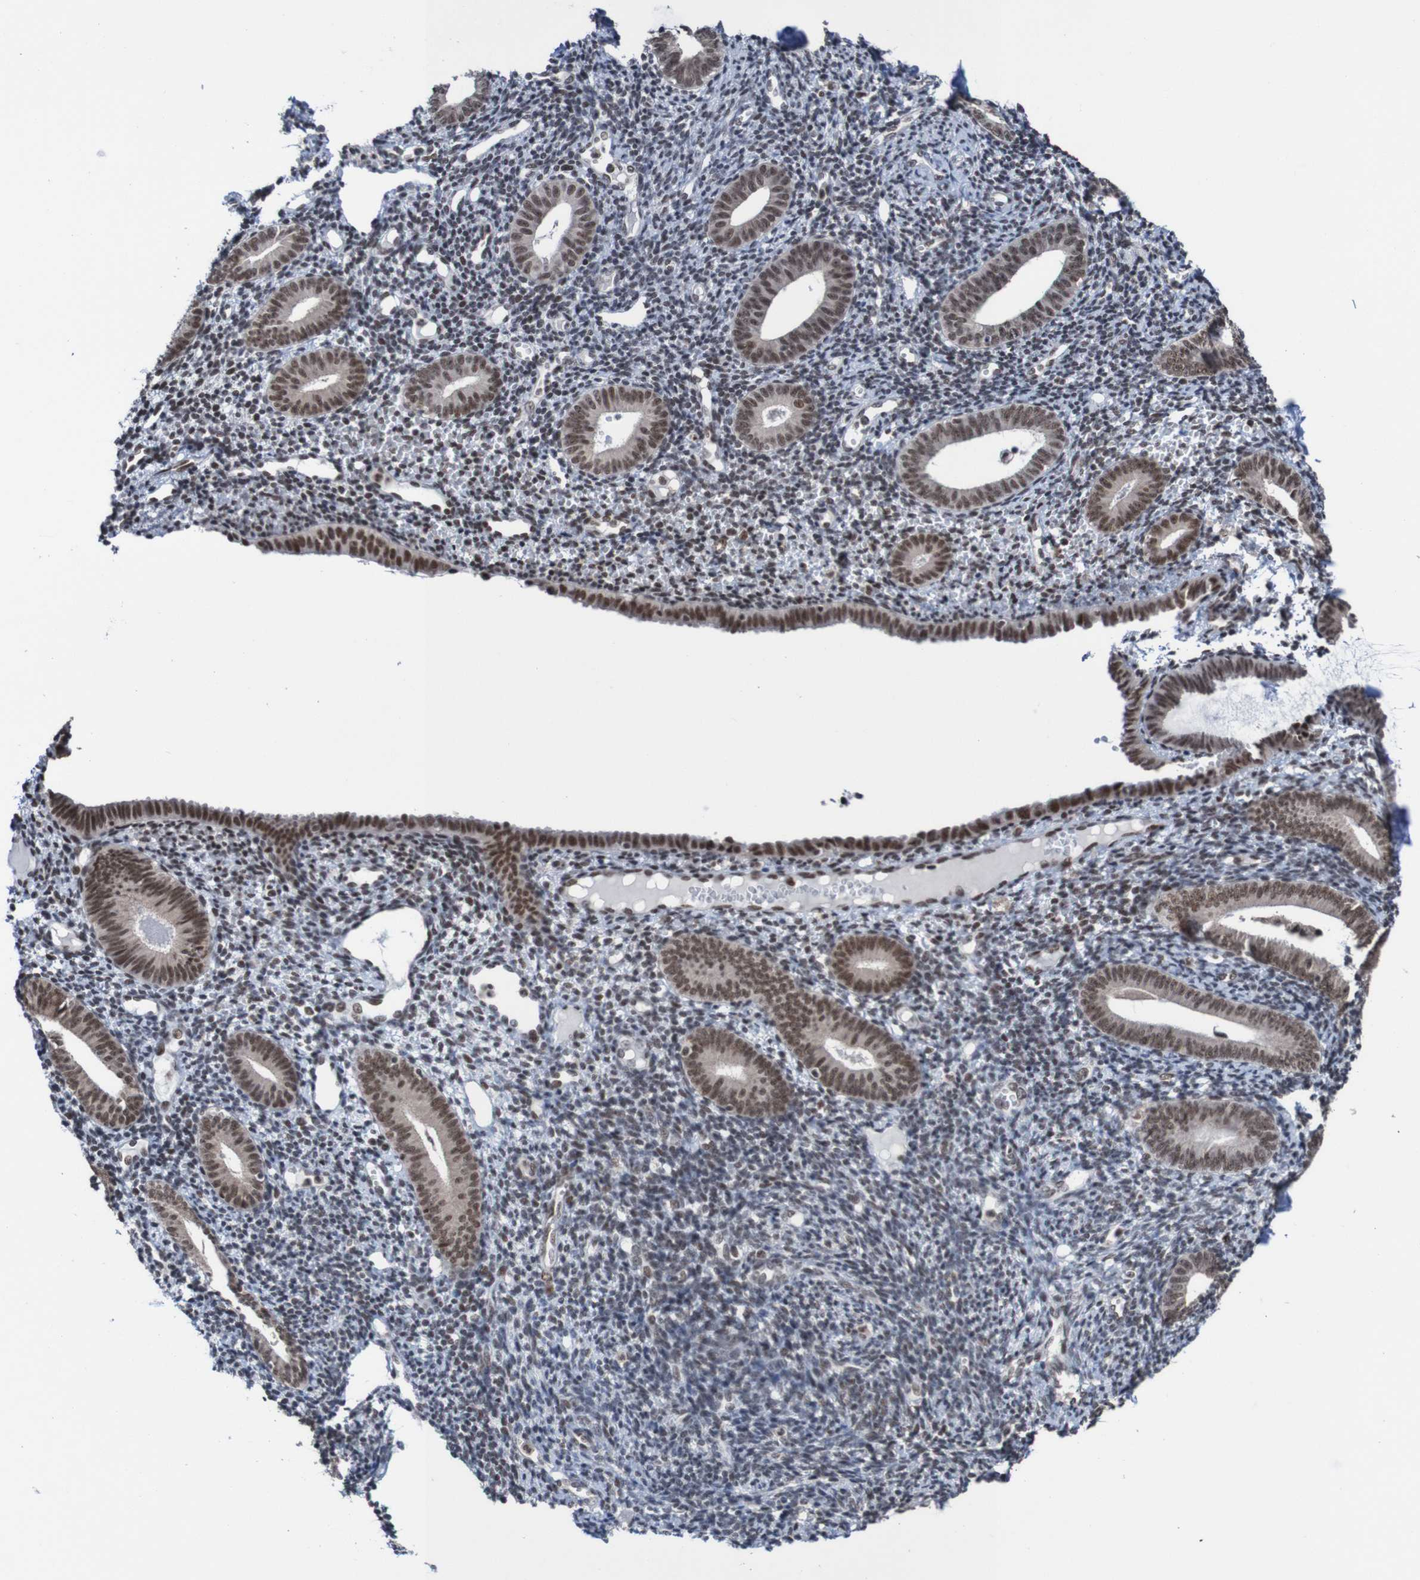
{"staining": {"intensity": "weak", "quantity": "25%-75%", "location": "nuclear"}, "tissue": "endometrium", "cell_type": "Cells in endometrial stroma", "image_type": "normal", "snomed": [{"axis": "morphology", "description": "Normal tissue, NOS"}, {"axis": "topography", "description": "Endometrium"}], "caption": "Protein staining of normal endometrium shows weak nuclear staining in approximately 25%-75% of cells in endometrial stroma.", "gene": "CDC5L", "patient": {"sex": "female", "age": 50}}